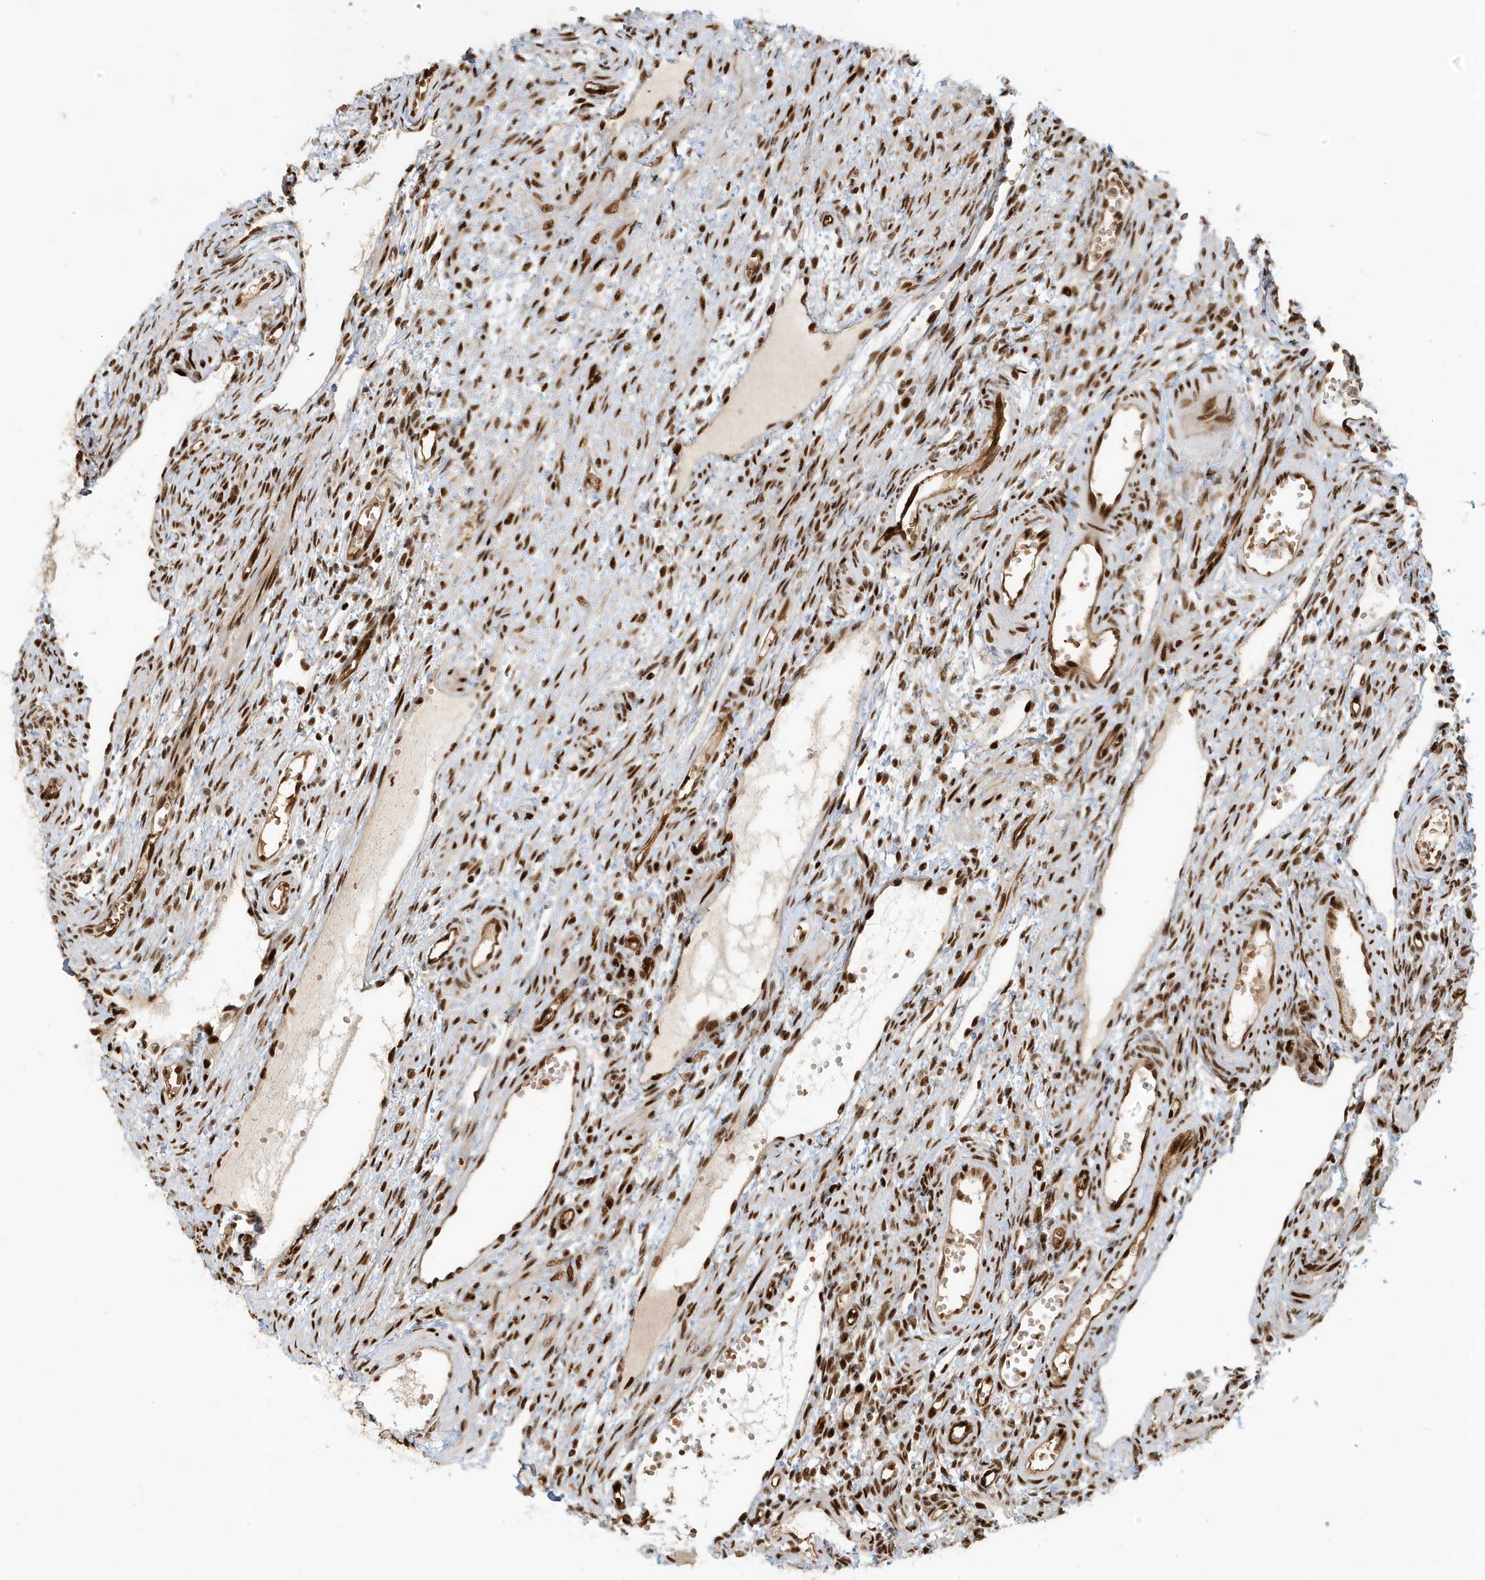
{"staining": {"intensity": "moderate", "quantity": ">75%", "location": "cytoplasmic/membranous,nuclear"}, "tissue": "ovary", "cell_type": "Follicle cells", "image_type": "normal", "snomed": [{"axis": "morphology", "description": "Normal tissue, NOS"}, {"axis": "morphology", "description": "Cyst, NOS"}, {"axis": "topography", "description": "Ovary"}], "caption": "Moderate cytoplasmic/membranous,nuclear staining for a protein is seen in about >75% of follicle cells of normal ovary using immunohistochemistry.", "gene": "CKS1B", "patient": {"sex": "female", "age": 33}}